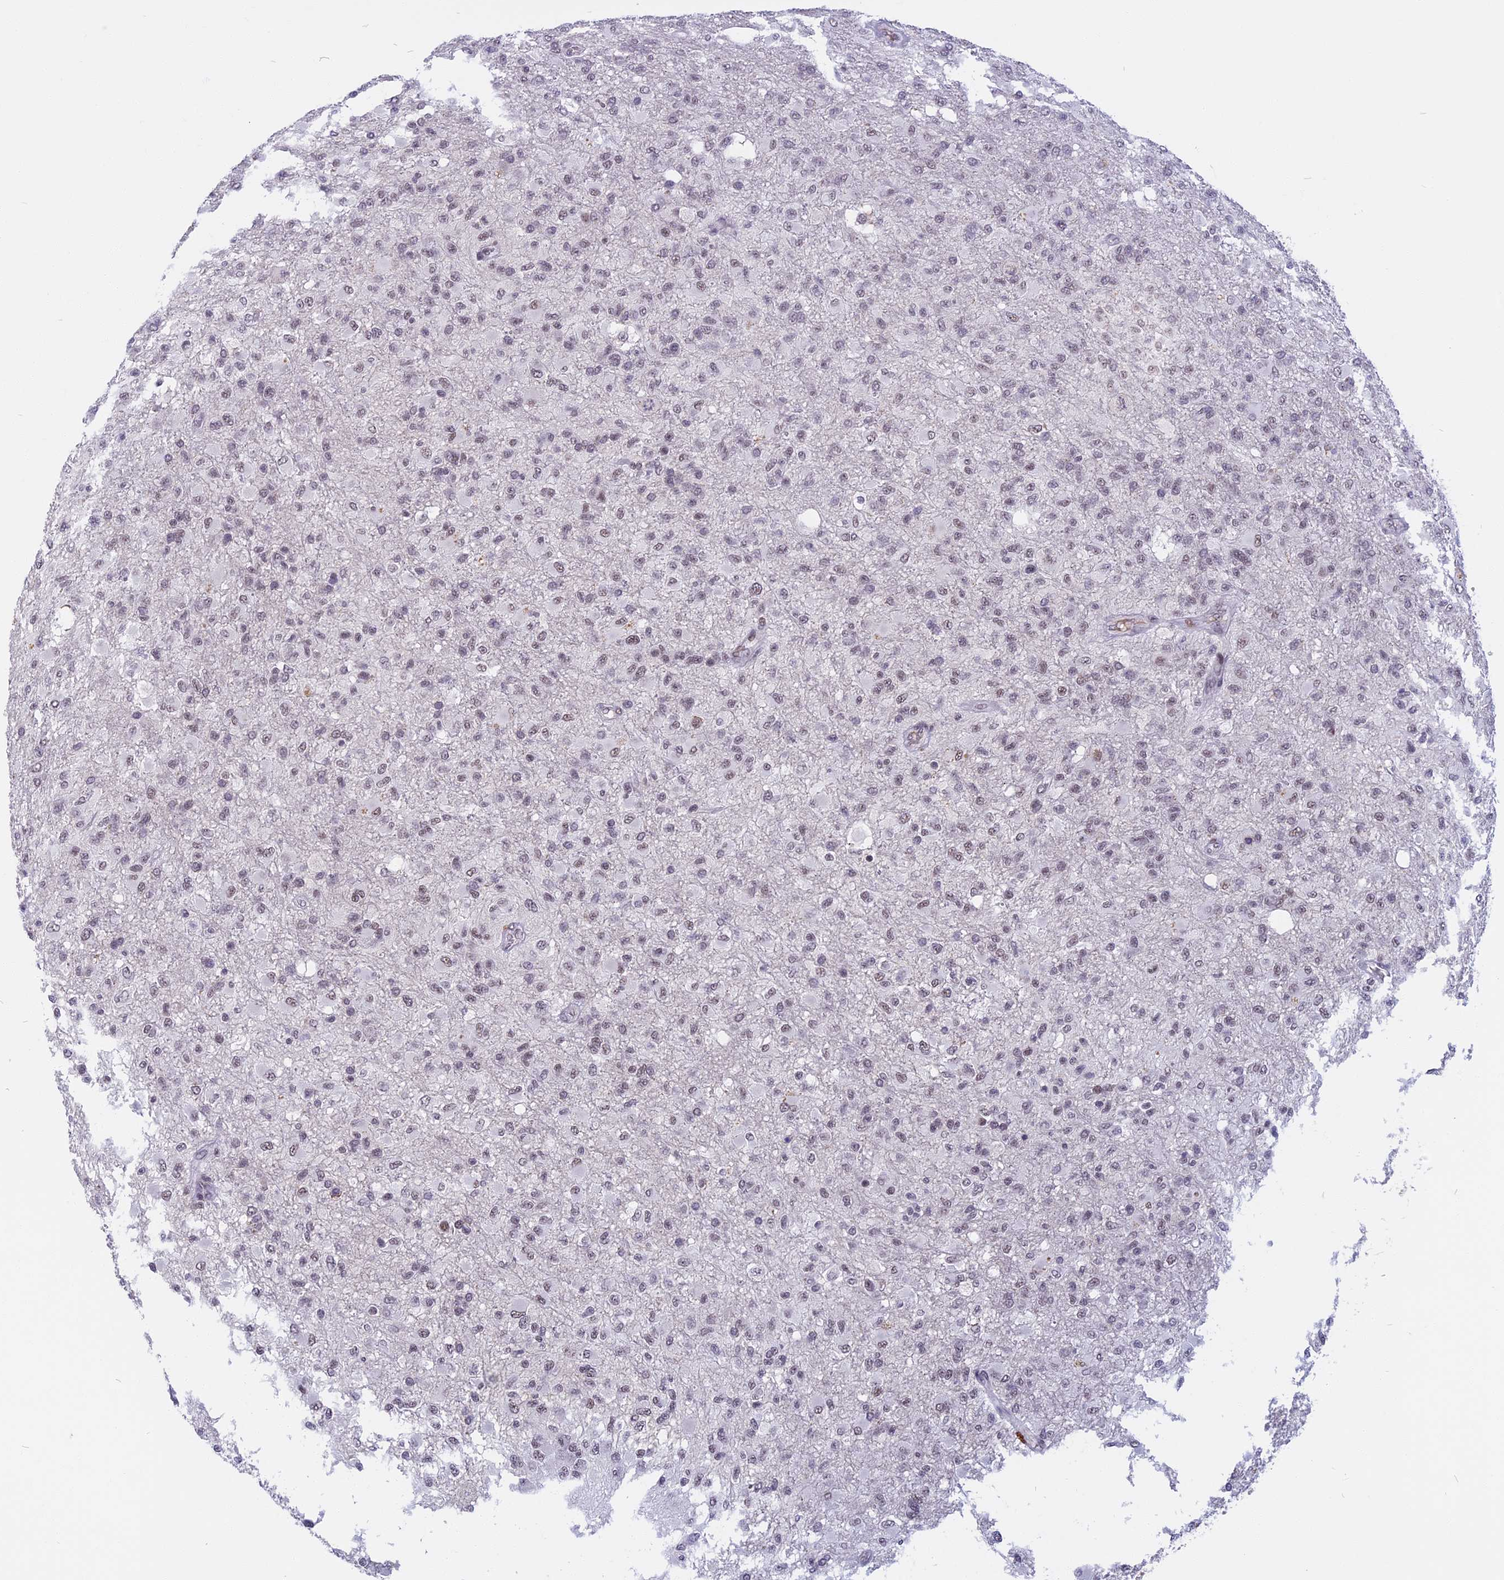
{"staining": {"intensity": "weak", "quantity": "25%-75%", "location": "nuclear"}, "tissue": "glioma", "cell_type": "Tumor cells", "image_type": "cancer", "snomed": [{"axis": "morphology", "description": "Glioma, malignant, High grade"}, {"axis": "topography", "description": "Brain"}], "caption": "Immunohistochemical staining of human glioma reveals low levels of weak nuclear staining in approximately 25%-75% of tumor cells. (DAB (3,3'-diaminobenzidine) = brown stain, brightfield microscopy at high magnification).", "gene": "CDC7", "patient": {"sex": "female", "age": 74}}